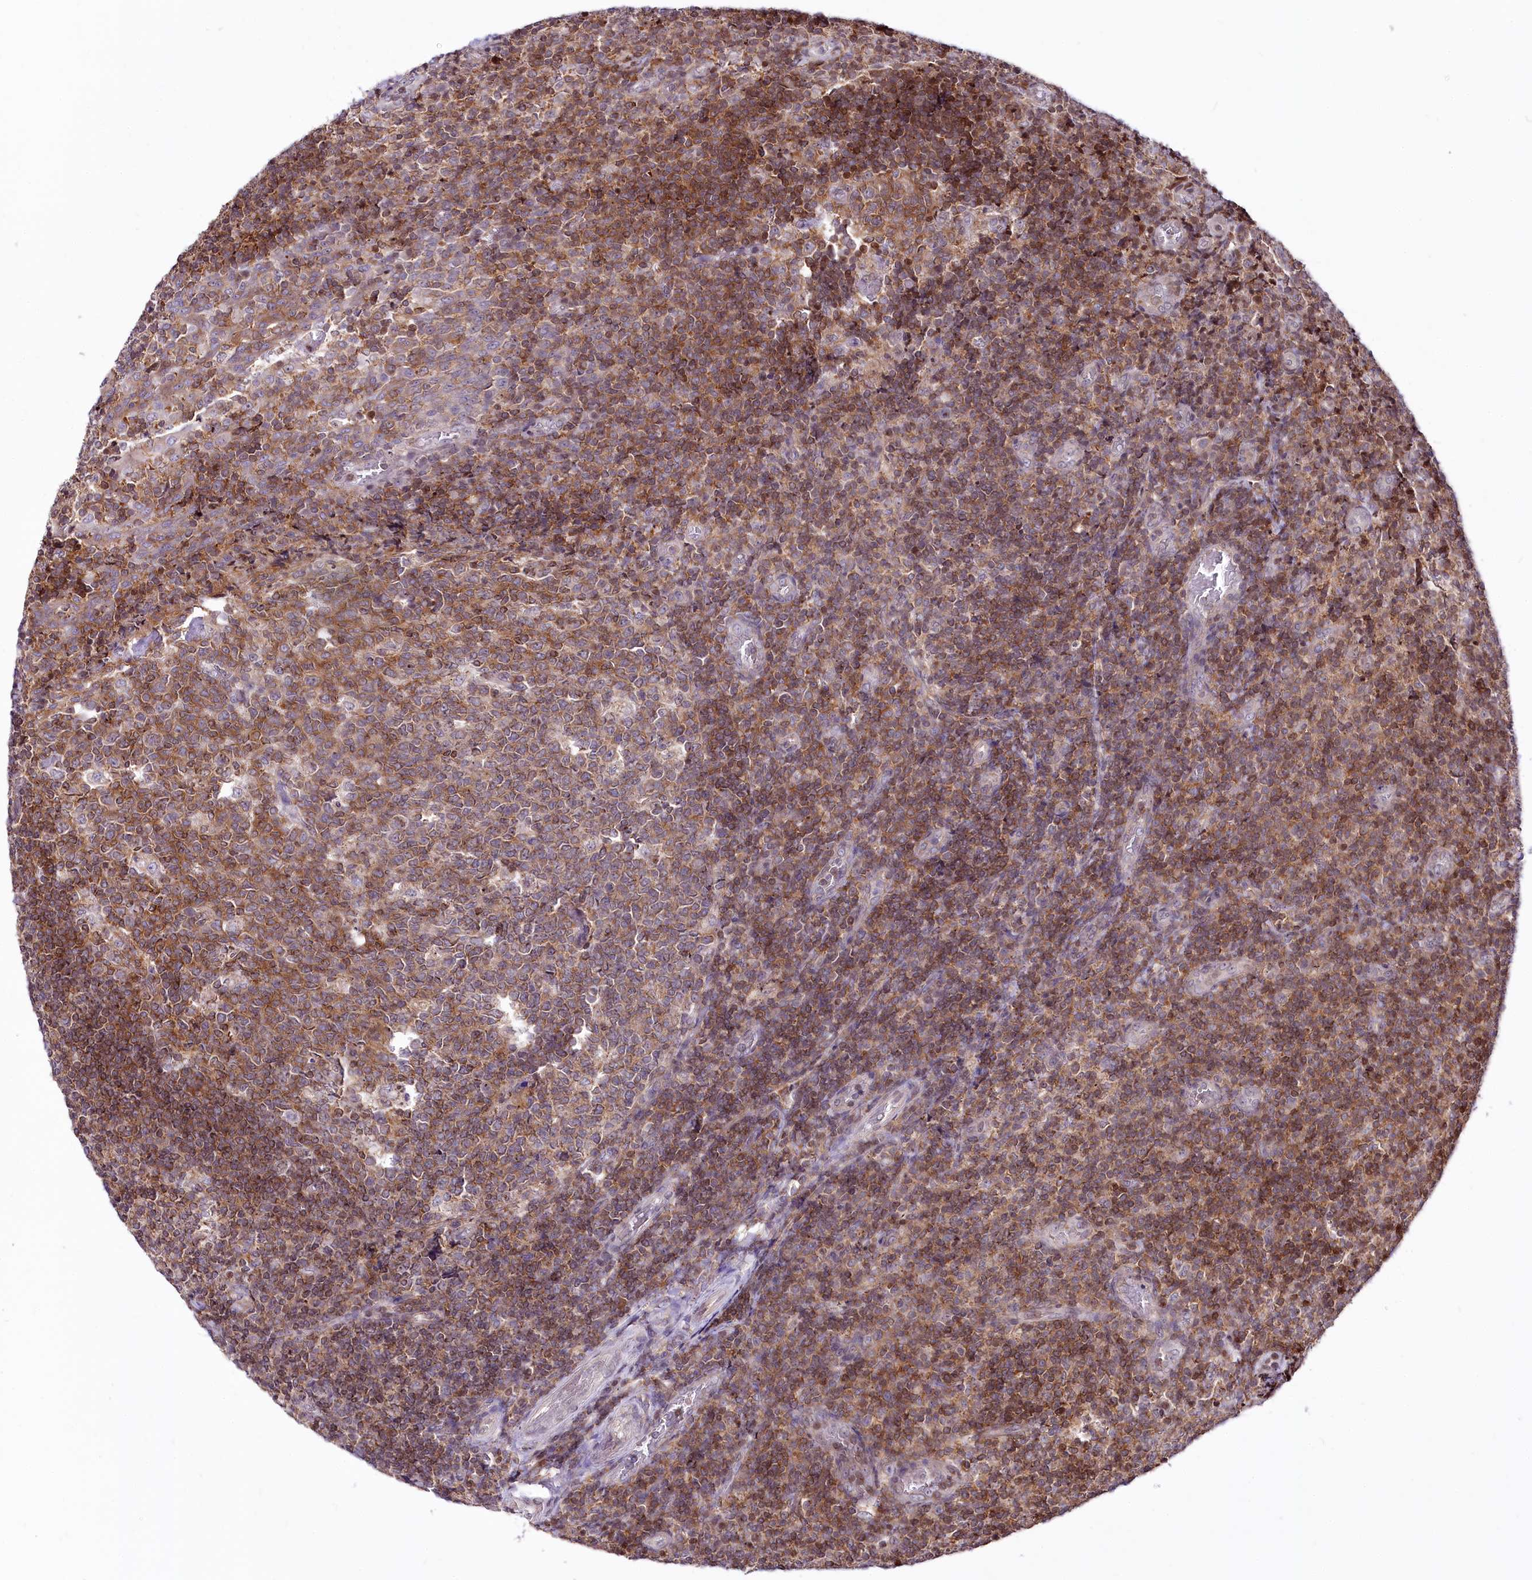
{"staining": {"intensity": "moderate", "quantity": ">75%", "location": "cytoplasmic/membranous"}, "tissue": "tonsil", "cell_type": "Germinal center cells", "image_type": "normal", "snomed": [{"axis": "morphology", "description": "Normal tissue, NOS"}, {"axis": "topography", "description": "Tonsil"}], "caption": "DAB (3,3'-diaminobenzidine) immunohistochemical staining of benign human tonsil reveals moderate cytoplasmic/membranous protein positivity in approximately >75% of germinal center cells. (brown staining indicates protein expression, while blue staining denotes nuclei).", "gene": "ZFYVE27", "patient": {"sex": "female", "age": 19}}